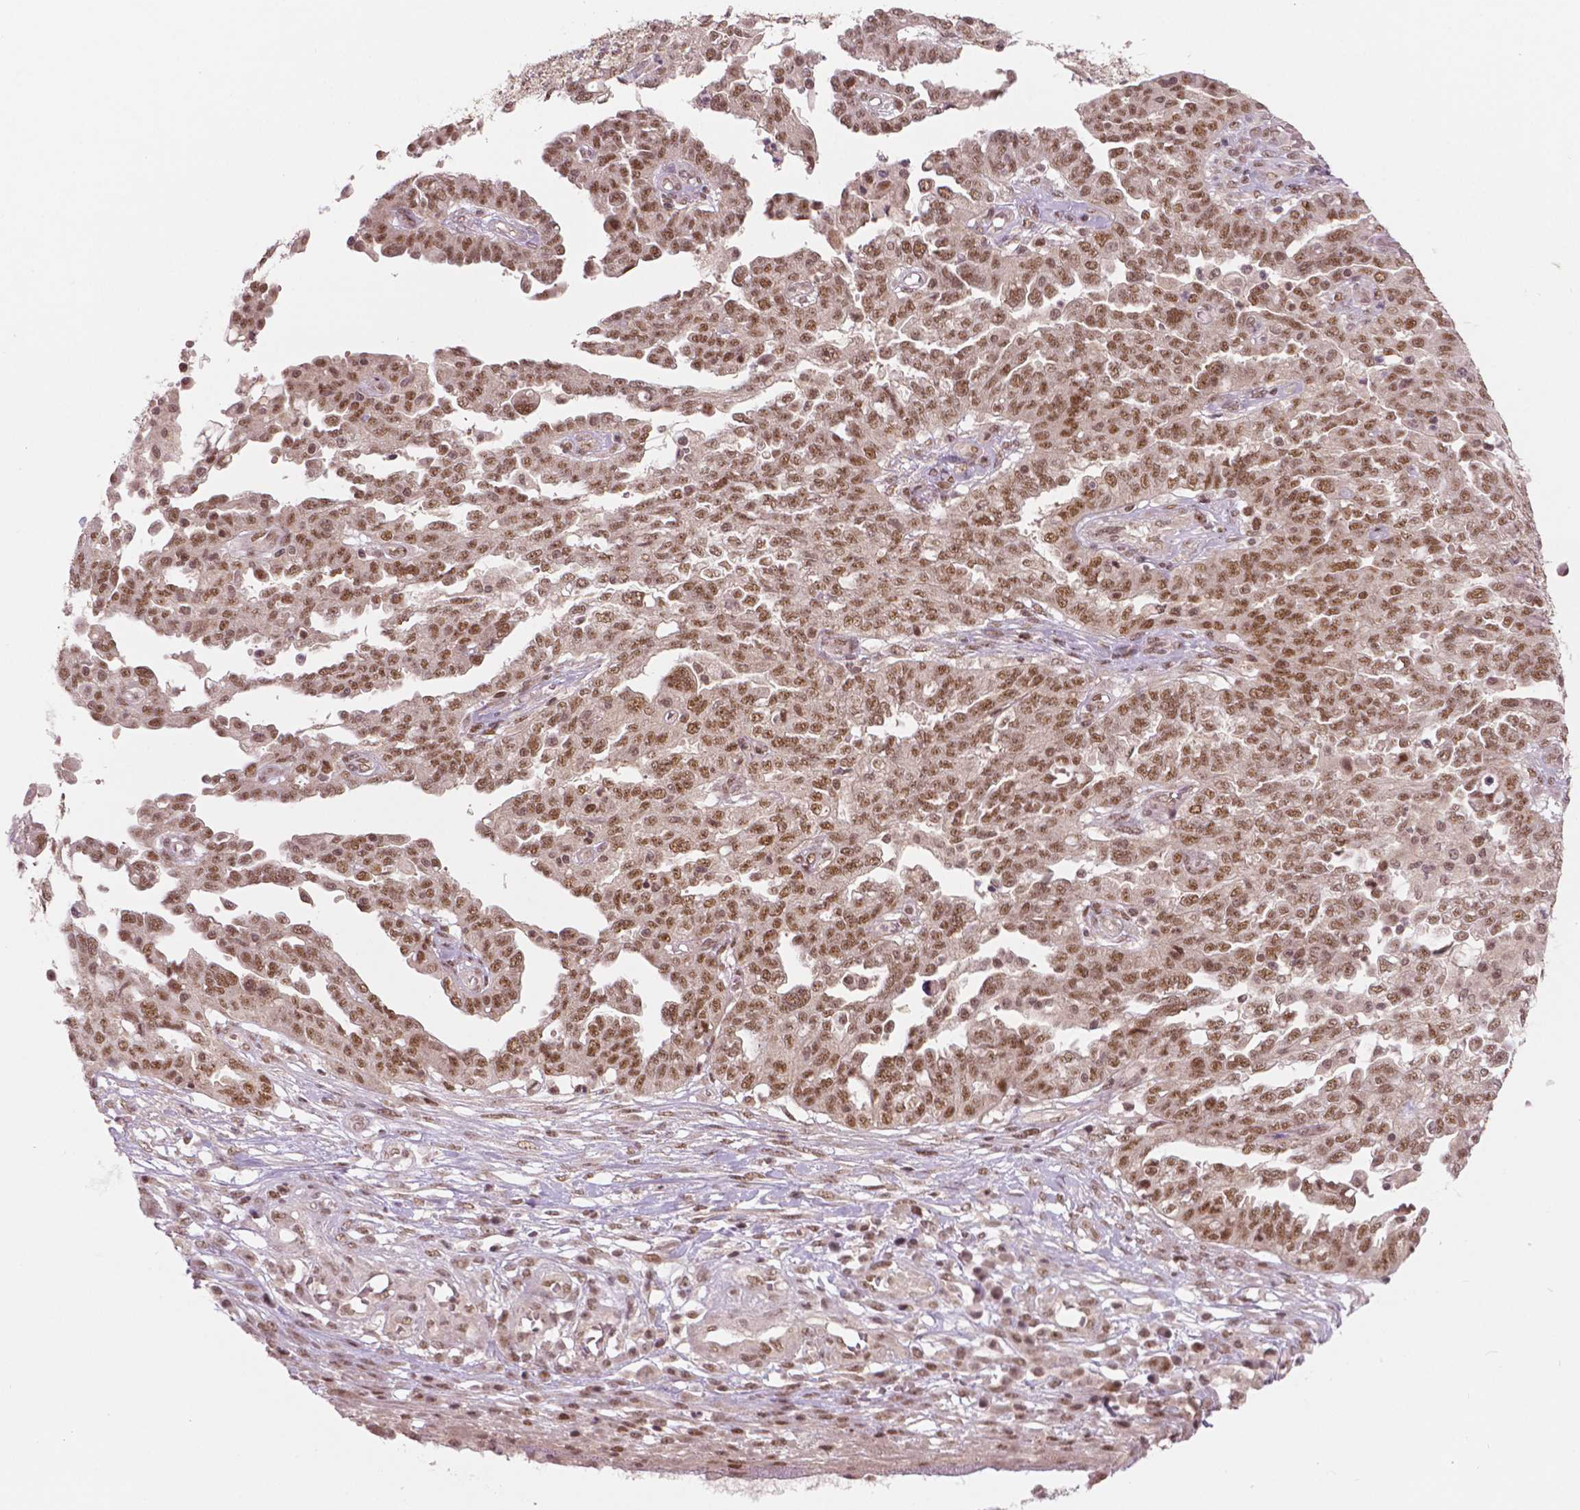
{"staining": {"intensity": "moderate", "quantity": ">75%", "location": "nuclear"}, "tissue": "ovarian cancer", "cell_type": "Tumor cells", "image_type": "cancer", "snomed": [{"axis": "morphology", "description": "Cystadenocarcinoma, serous, NOS"}, {"axis": "topography", "description": "Ovary"}], "caption": "Protein staining demonstrates moderate nuclear staining in about >75% of tumor cells in ovarian cancer (serous cystadenocarcinoma).", "gene": "NSD2", "patient": {"sex": "female", "age": 67}}